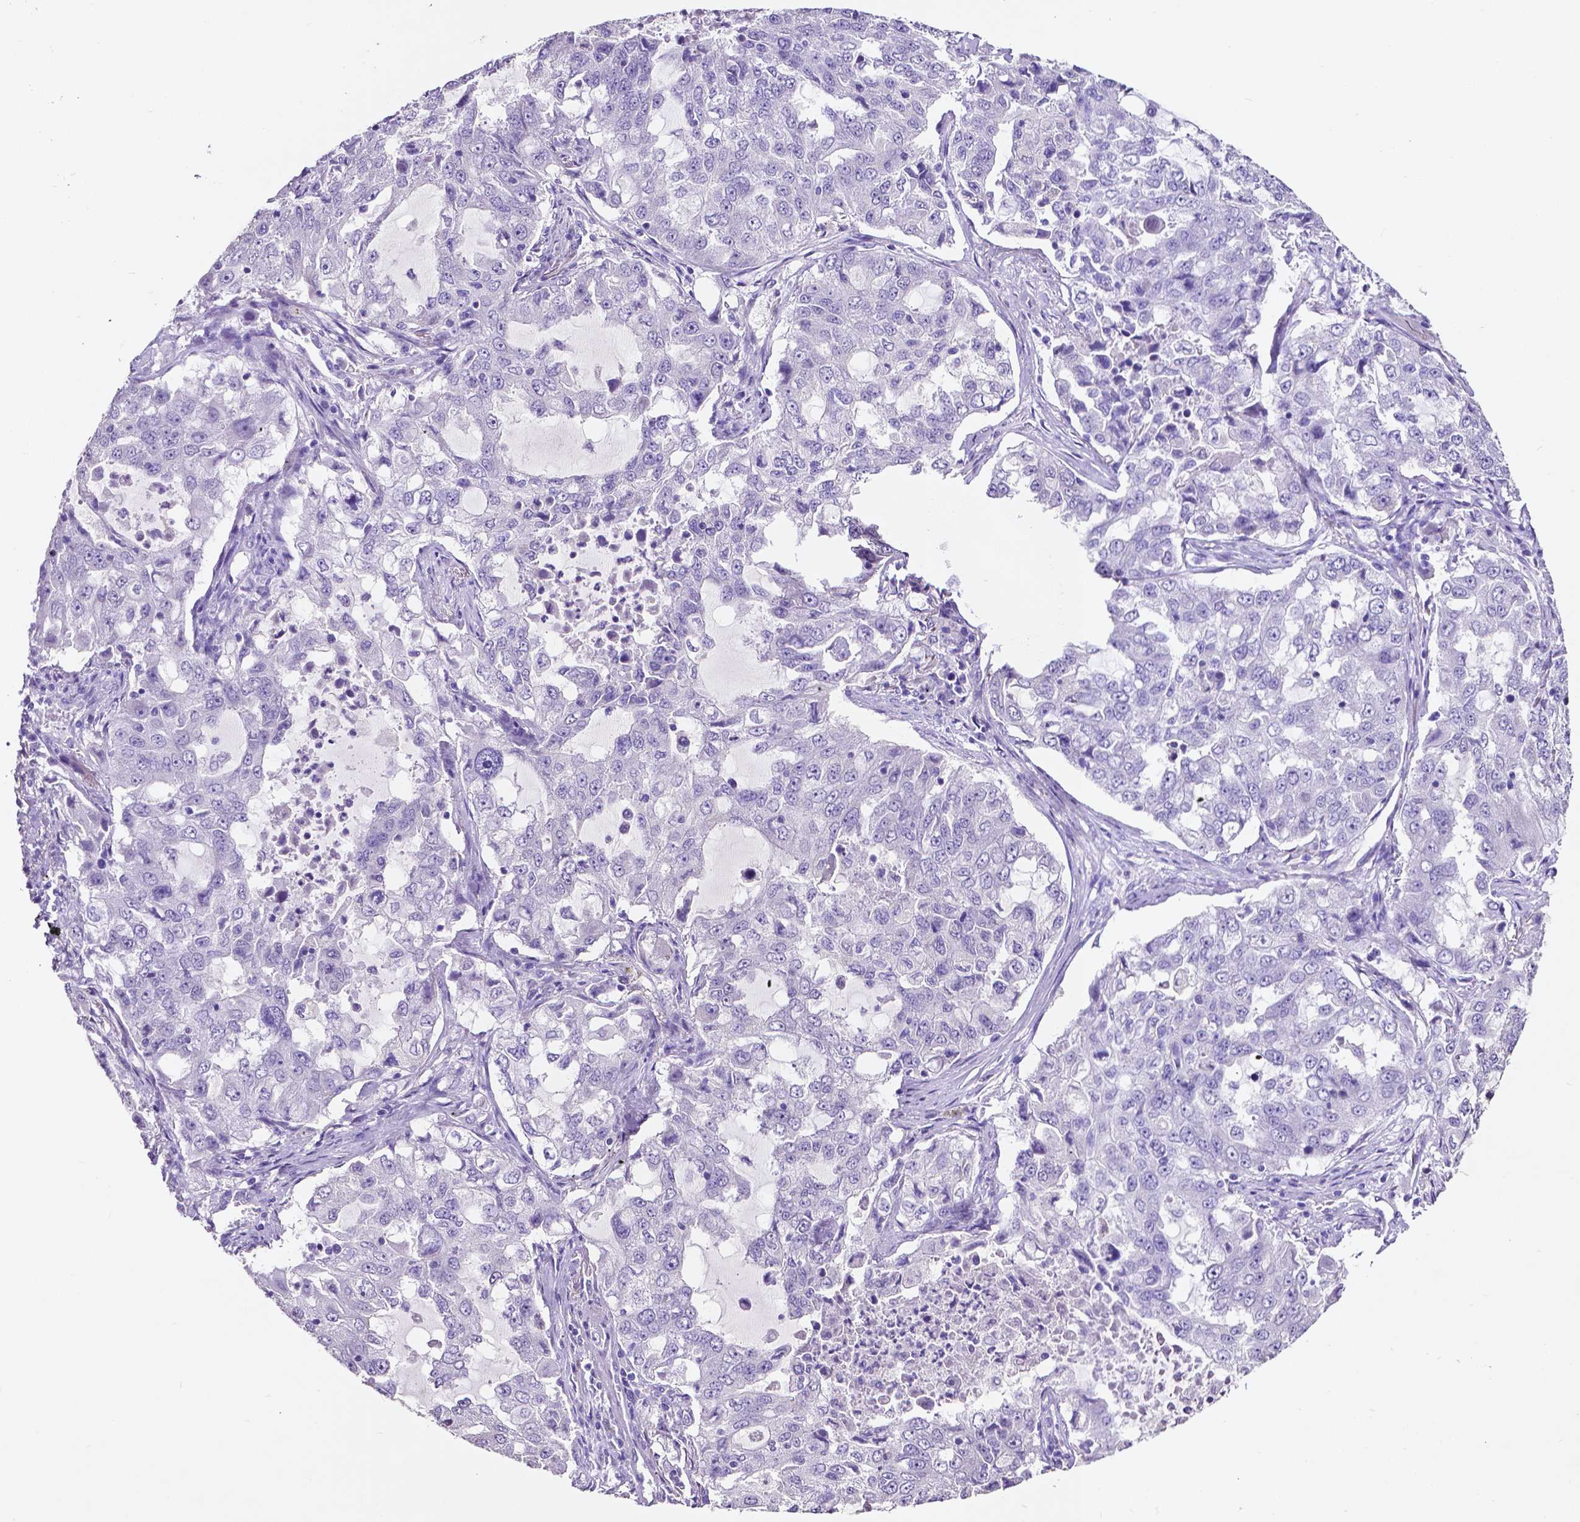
{"staining": {"intensity": "negative", "quantity": "none", "location": "none"}, "tissue": "lung cancer", "cell_type": "Tumor cells", "image_type": "cancer", "snomed": [{"axis": "morphology", "description": "Adenocarcinoma, NOS"}, {"axis": "topography", "description": "Lung"}], "caption": "Immunohistochemical staining of human lung adenocarcinoma exhibits no significant expression in tumor cells.", "gene": "SLC22A2", "patient": {"sex": "female", "age": 61}}